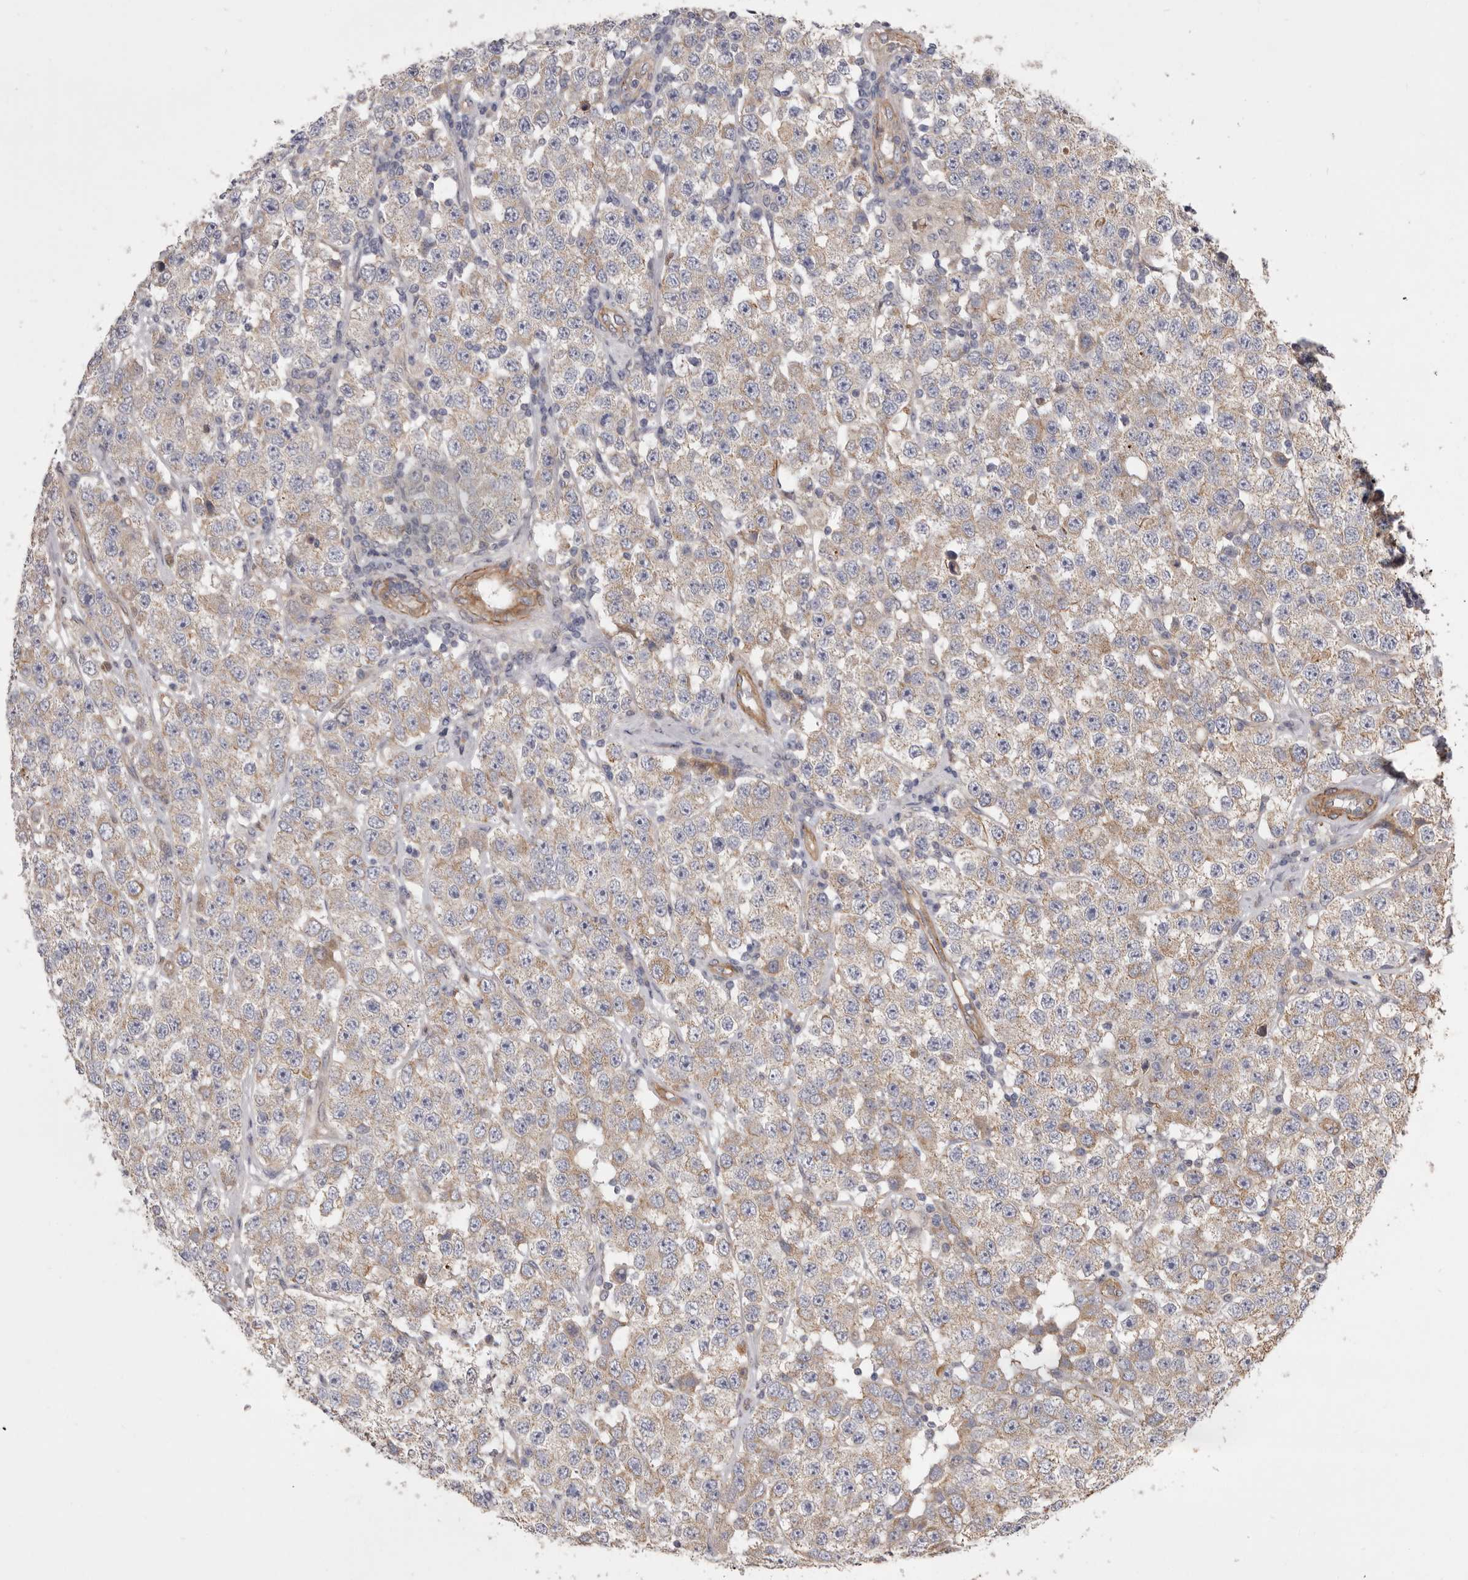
{"staining": {"intensity": "weak", "quantity": "<25%", "location": "cytoplasmic/membranous"}, "tissue": "testis cancer", "cell_type": "Tumor cells", "image_type": "cancer", "snomed": [{"axis": "morphology", "description": "Seminoma, NOS"}, {"axis": "topography", "description": "Testis"}], "caption": "Tumor cells show no significant protein positivity in testis seminoma.", "gene": "VPS45", "patient": {"sex": "male", "age": 28}}